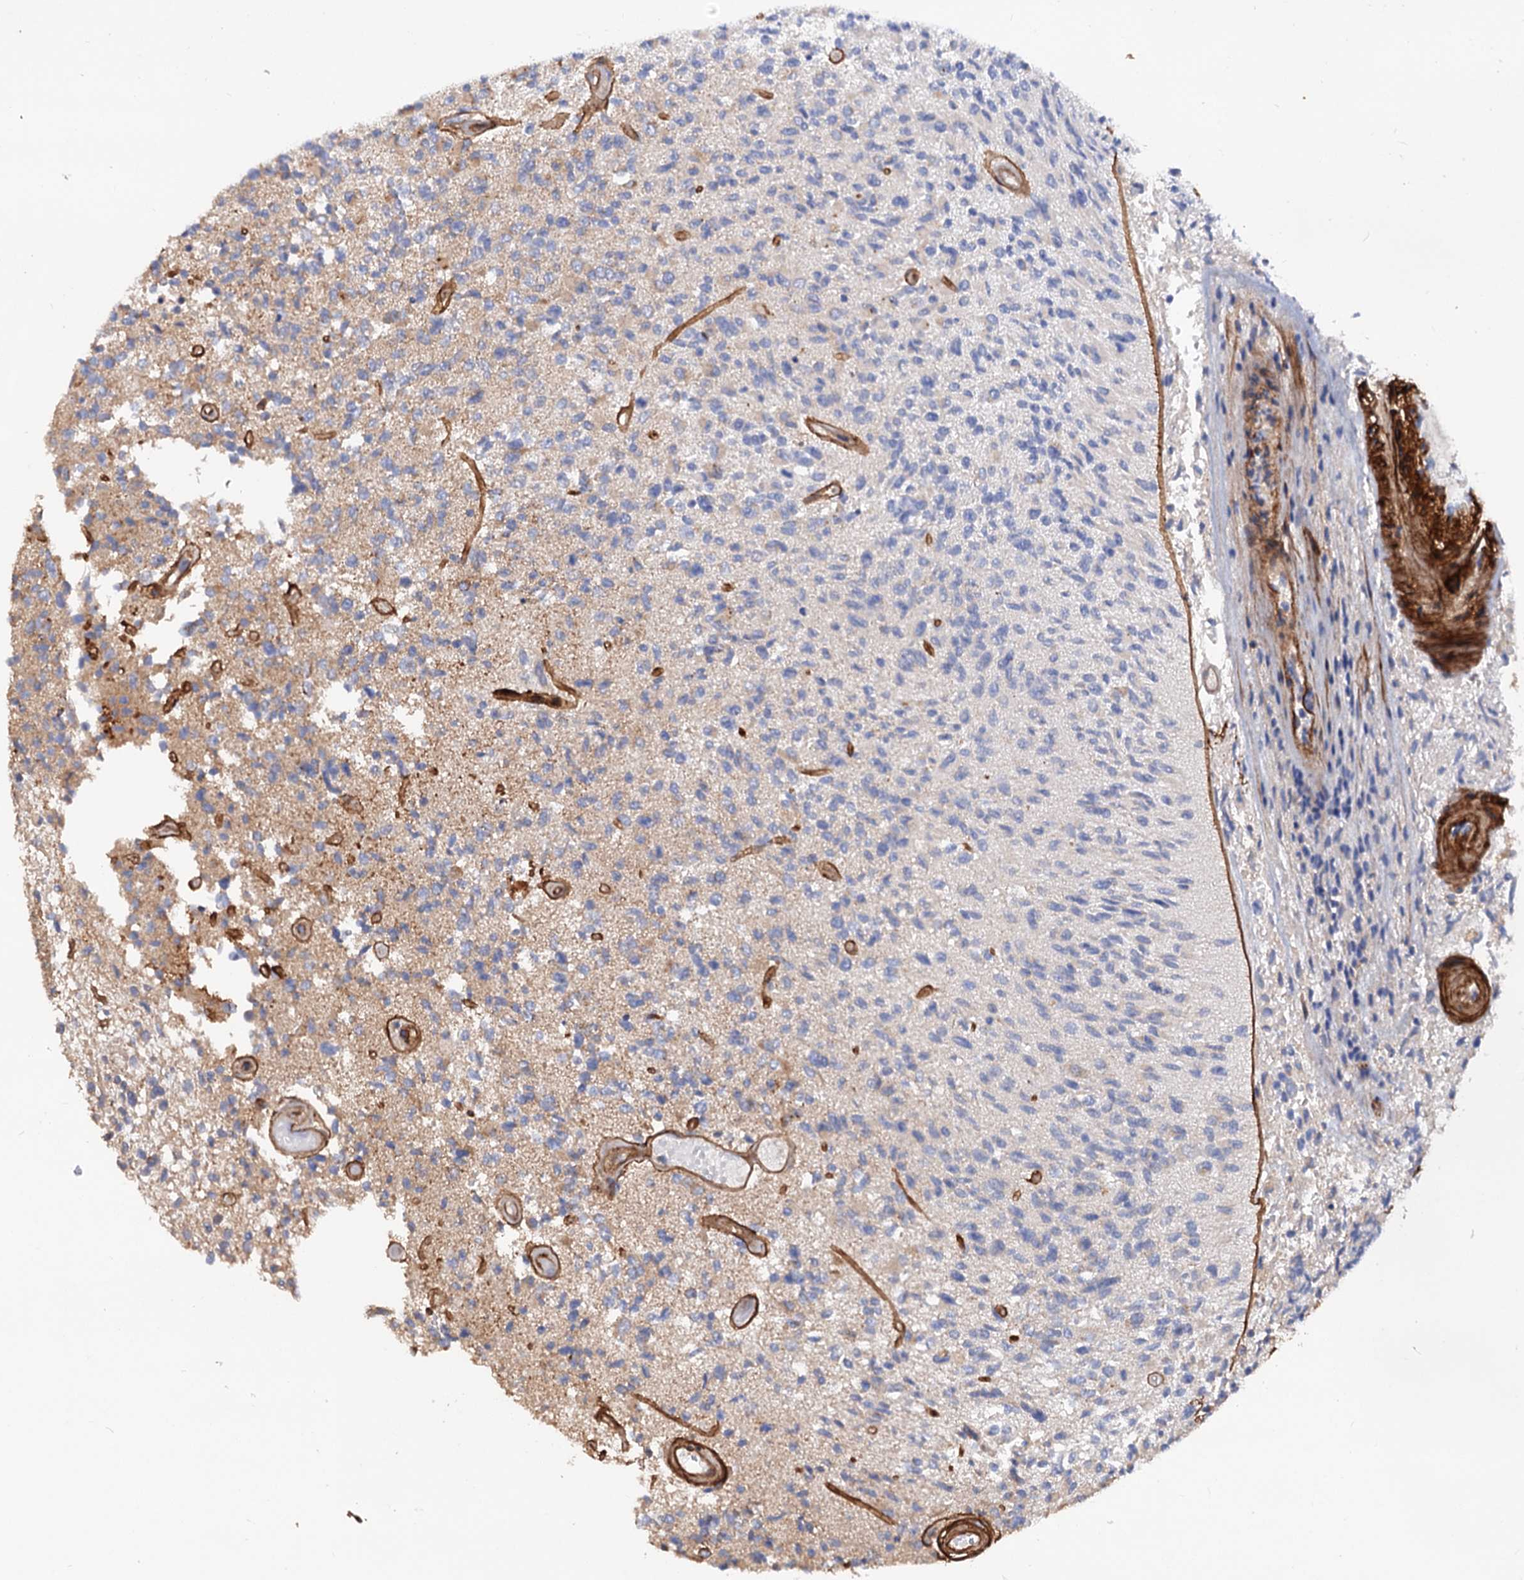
{"staining": {"intensity": "weak", "quantity": "25%-75%", "location": "cytoplasmic/membranous"}, "tissue": "glioma", "cell_type": "Tumor cells", "image_type": "cancer", "snomed": [{"axis": "morphology", "description": "Glioma, malignant, High grade"}, {"axis": "morphology", "description": "Glioblastoma, NOS"}, {"axis": "topography", "description": "Brain"}], "caption": "Glioma tissue demonstrates weak cytoplasmic/membranous positivity in about 25%-75% of tumor cells The protein is stained brown, and the nuclei are stained in blue (DAB (3,3'-diaminobenzidine) IHC with brightfield microscopy, high magnification).", "gene": "CSAD", "patient": {"sex": "male", "age": 60}}